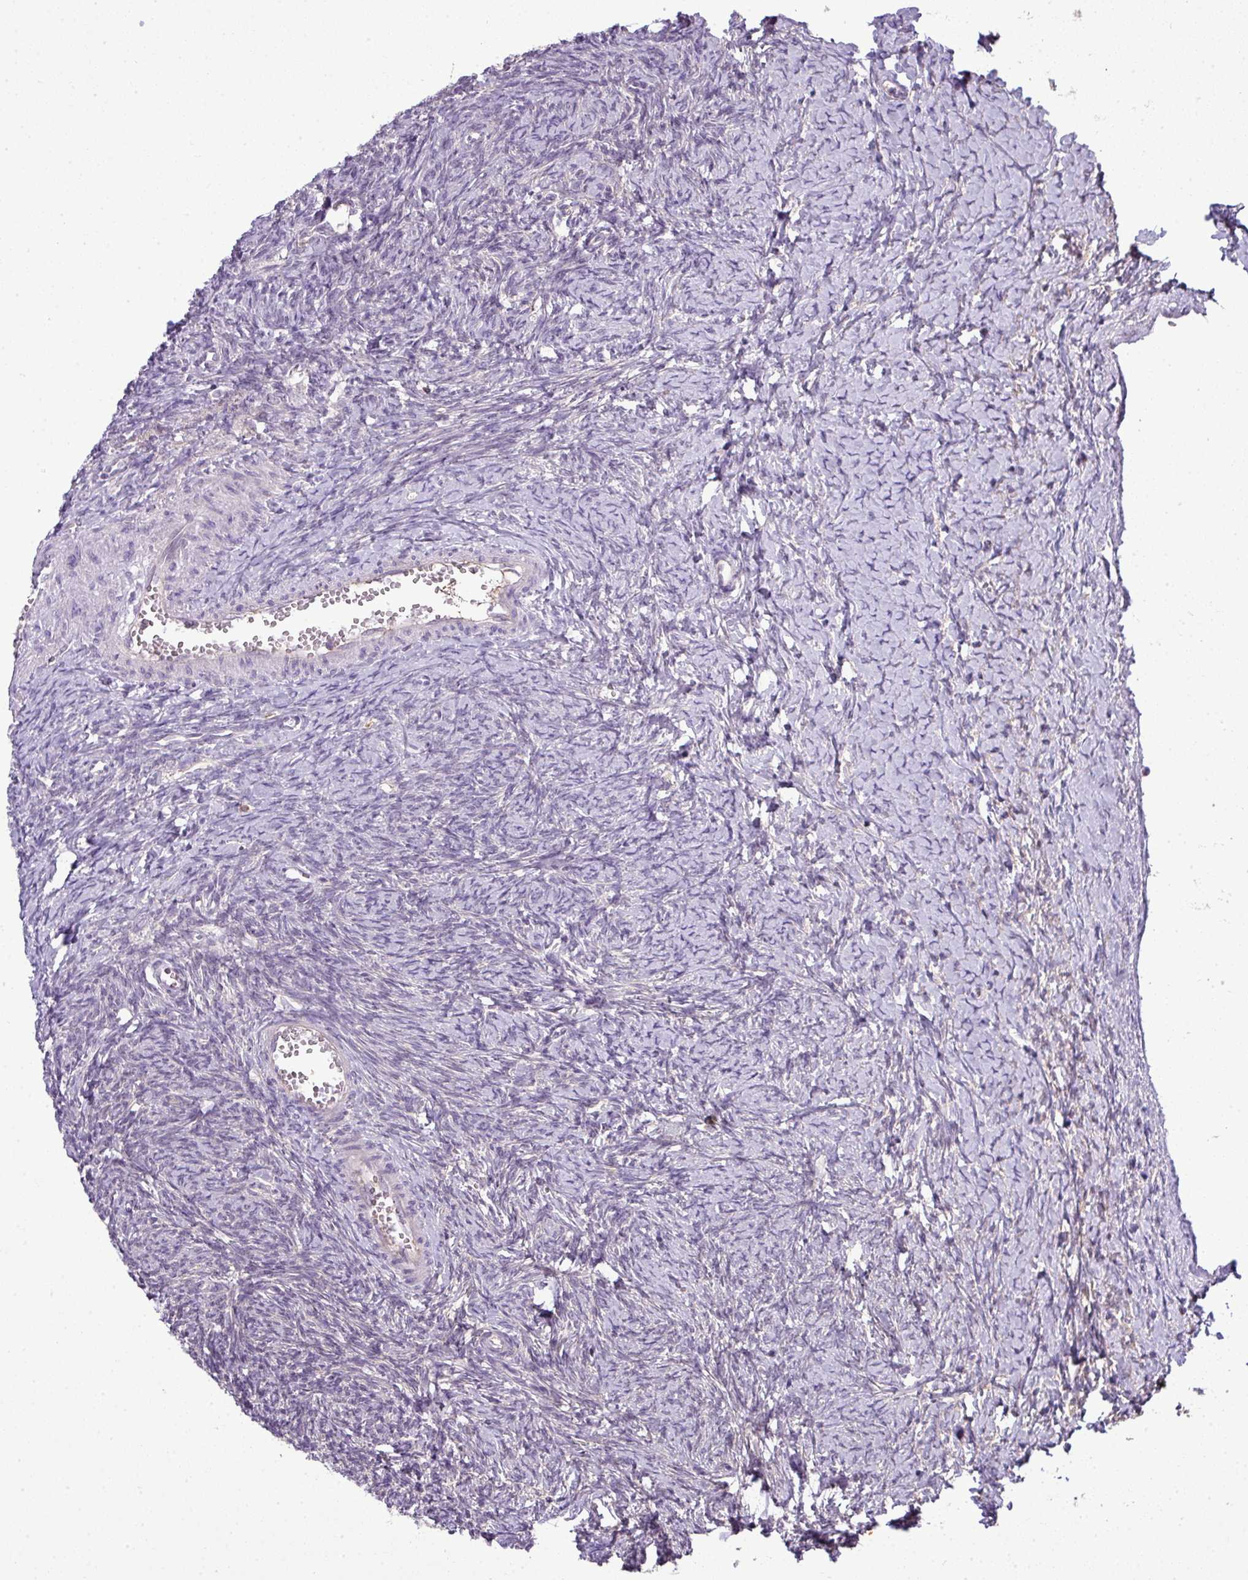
{"staining": {"intensity": "negative", "quantity": "none", "location": "none"}, "tissue": "ovary", "cell_type": "Ovarian stroma cells", "image_type": "normal", "snomed": [{"axis": "morphology", "description": "Normal tissue, NOS"}, {"axis": "topography", "description": "Ovary"}], "caption": "Micrograph shows no significant protein expression in ovarian stroma cells of unremarkable ovary. (Immunohistochemistry, brightfield microscopy, high magnification).", "gene": "STAT5A", "patient": {"sex": "female", "age": 39}}